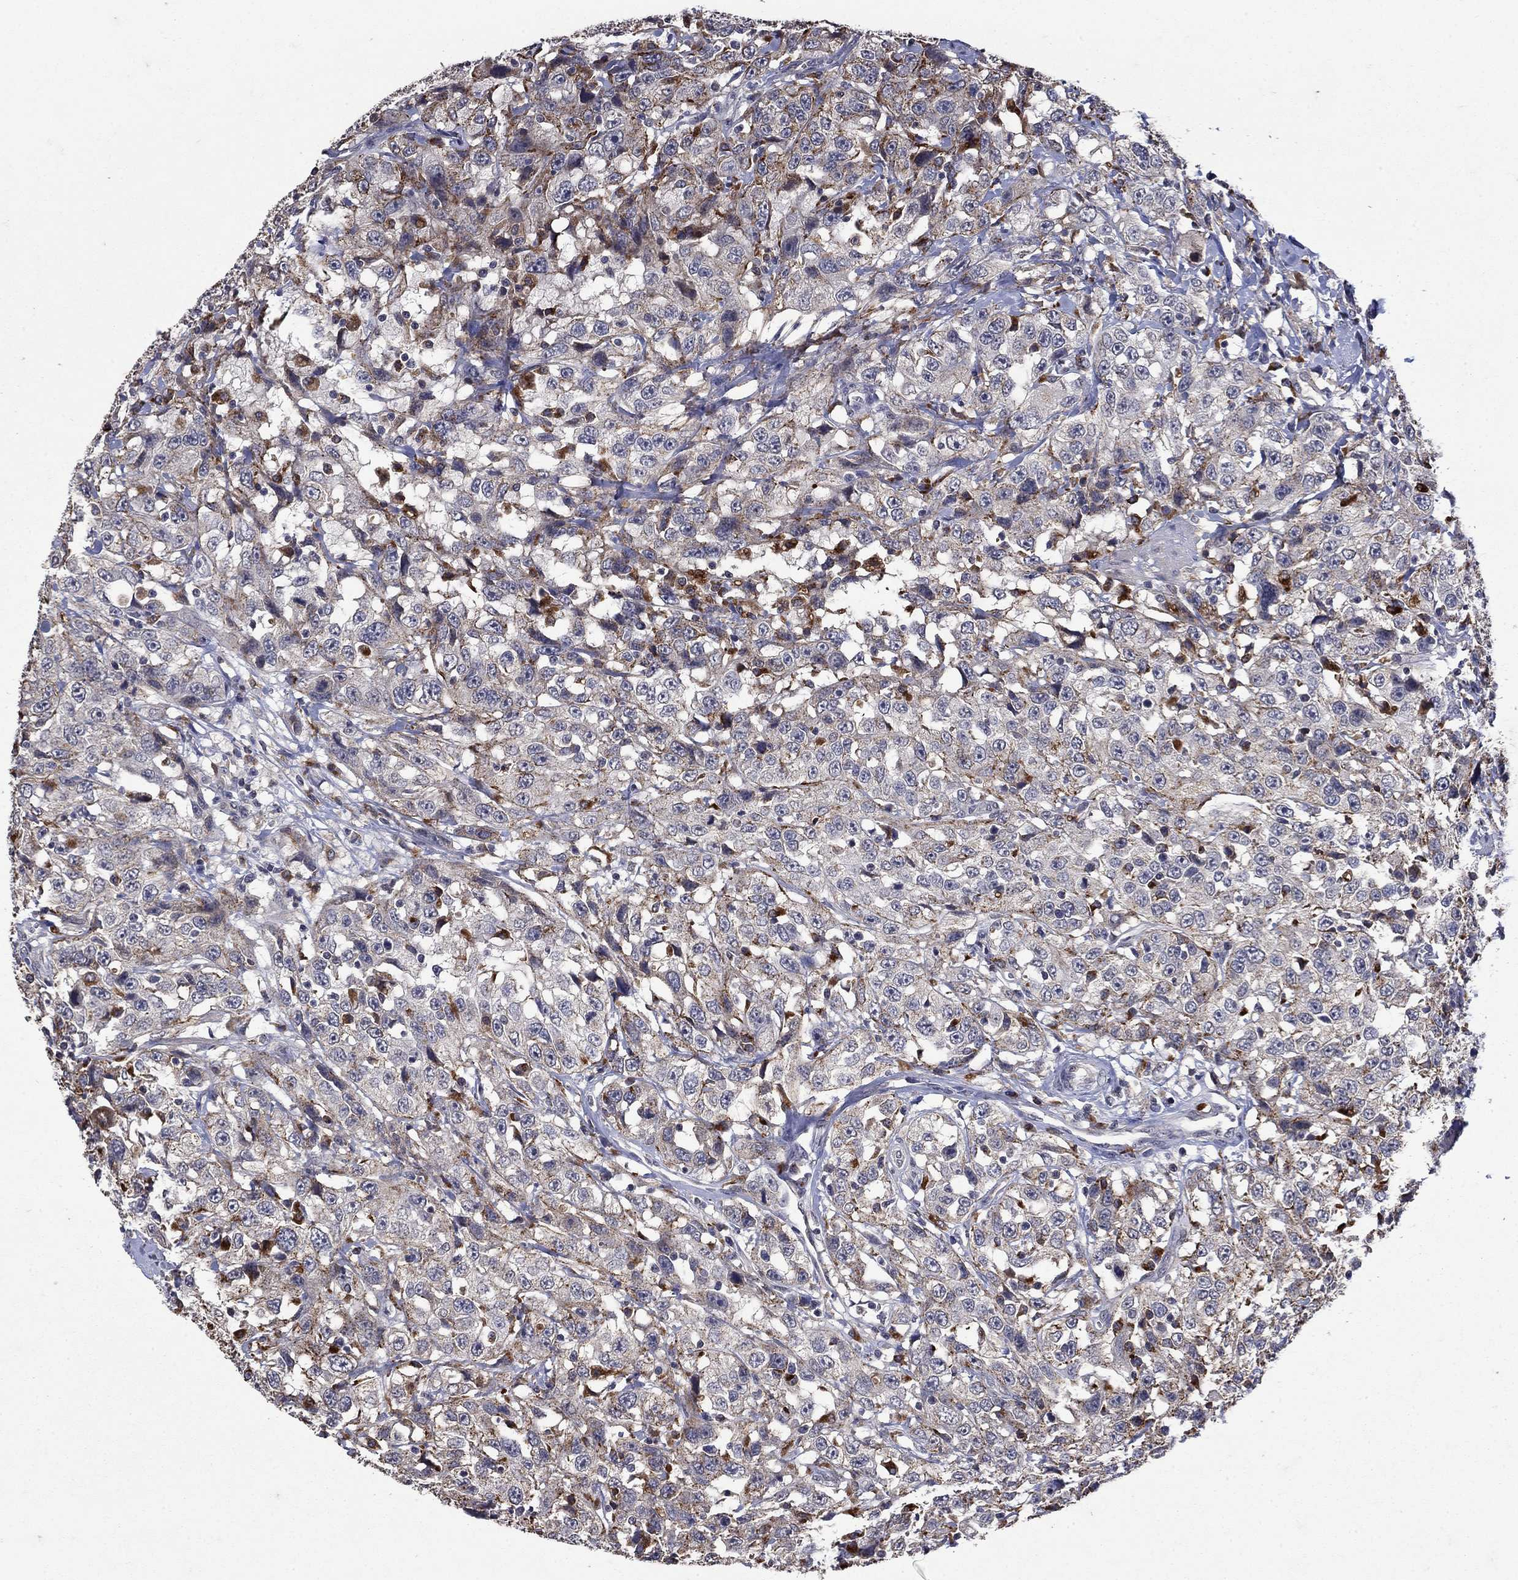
{"staining": {"intensity": "strong", "quantity": "<25%", "location": "cytoplasmic/membranous"}, "tissue": "urothelial cancer", "cell_type": "Tumor cells", "image_type": "cancer", "snomed": [{"axis": "morphology", "description": "Urothelial carcinoma, NOS"}, {"axis": "morphology", "description": "Urothelial carcinoma, High grade"}, {"axis": "topography", "description": "Urinary bladder"}], "caption": "A photomicrograph of human high-grade urothelial carcinoma stained for a protein exhibits strong cytoplasmic/membranous brown staining in tumor cells.", "gene": "NPC2", "patient": {"sex": "female", "age": 73}}